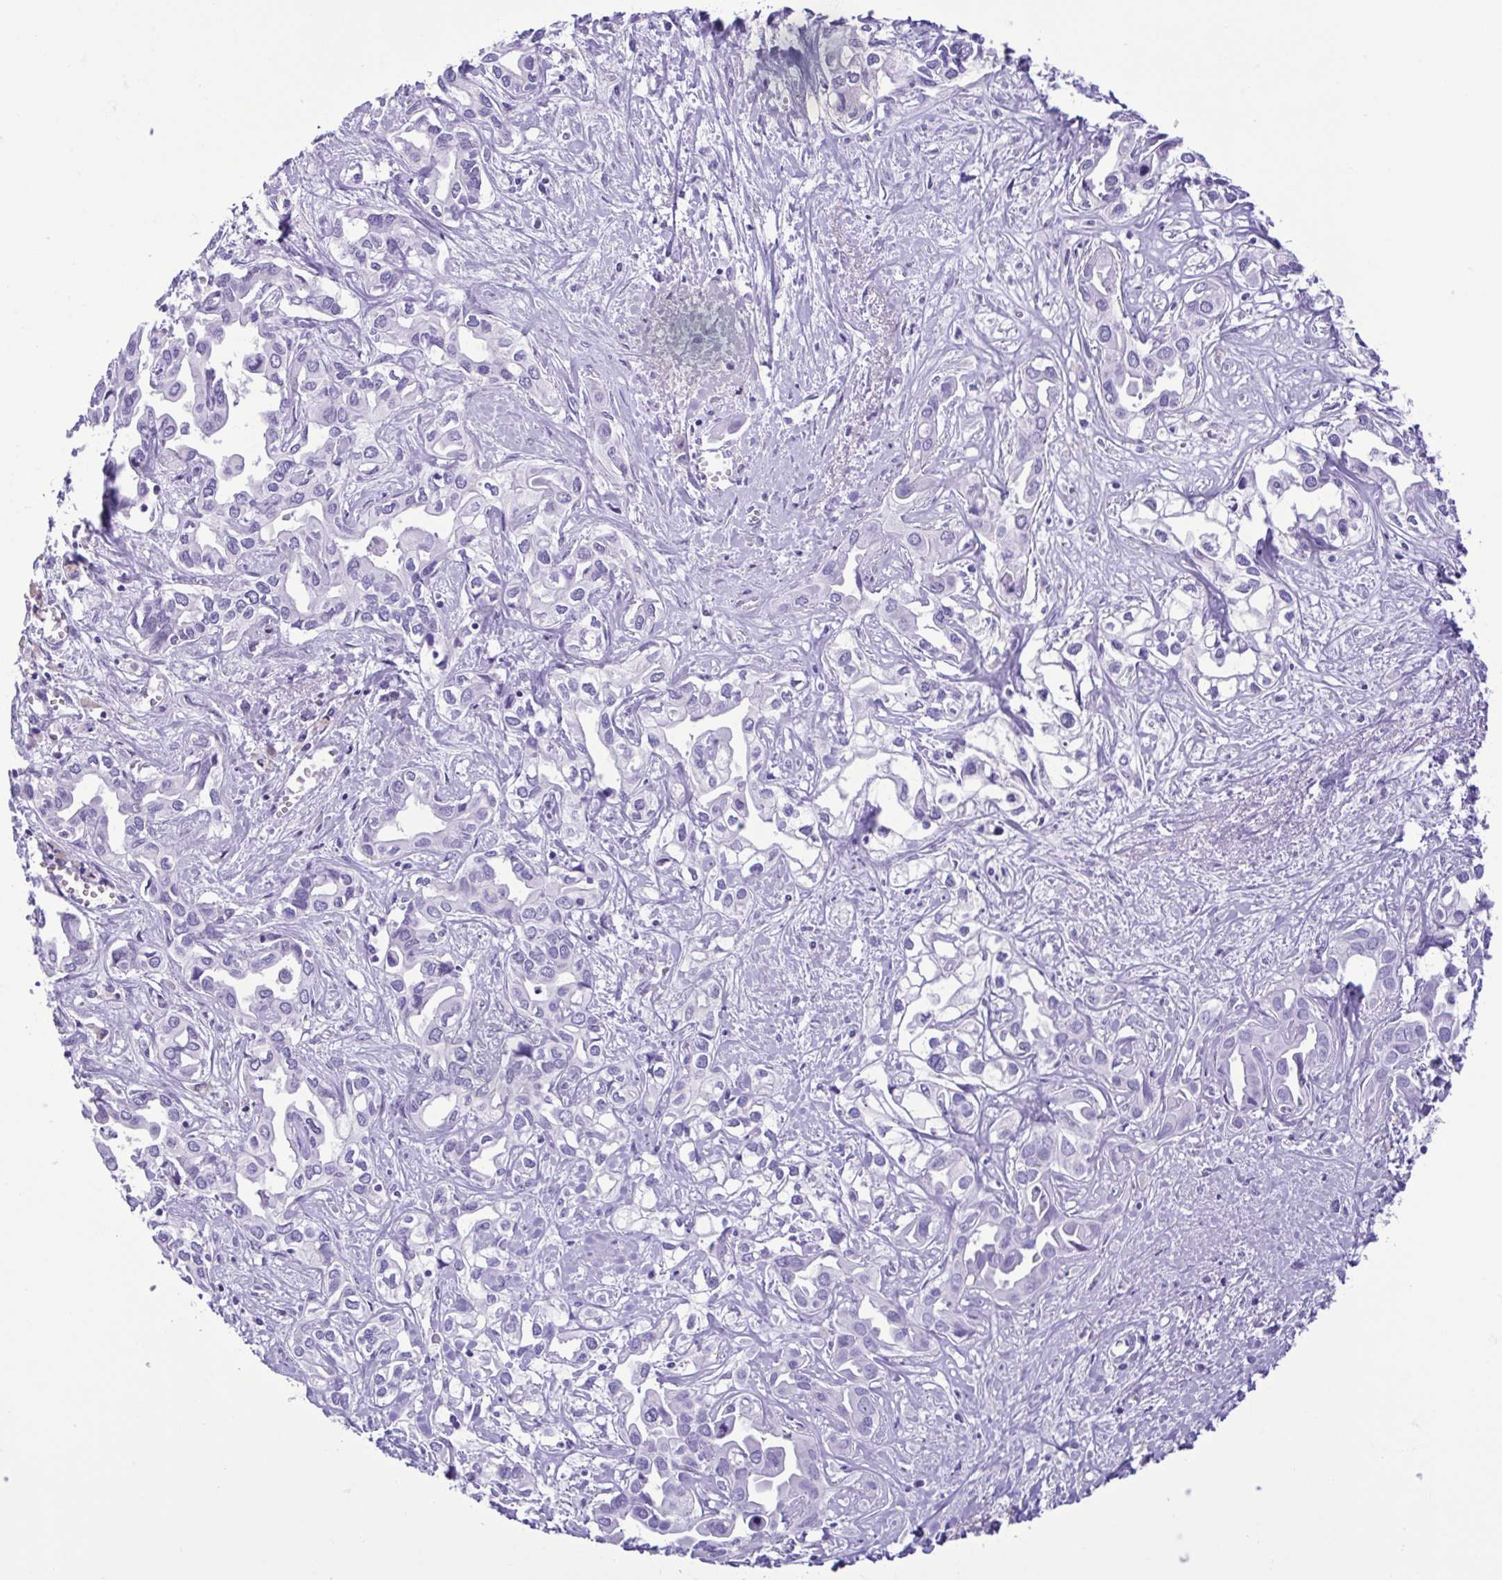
{"staining": {"intensity": "negative", "quantity": "none", "location": "none"}, "tissue": "liver cancer", "cell_type": "Tumor cells", "image_type": "cancer", "snomed": [{"axis": "morphology", "description": "Cholangiocarcinoma"}, {"axis": "topography", "description": "Liver"}], "caption": "There is no significant staining in tumor cells of cholangiocarcinoma (liver).", "gene": "SPATA16", "patient": {"sex": "female", "age": 64}}